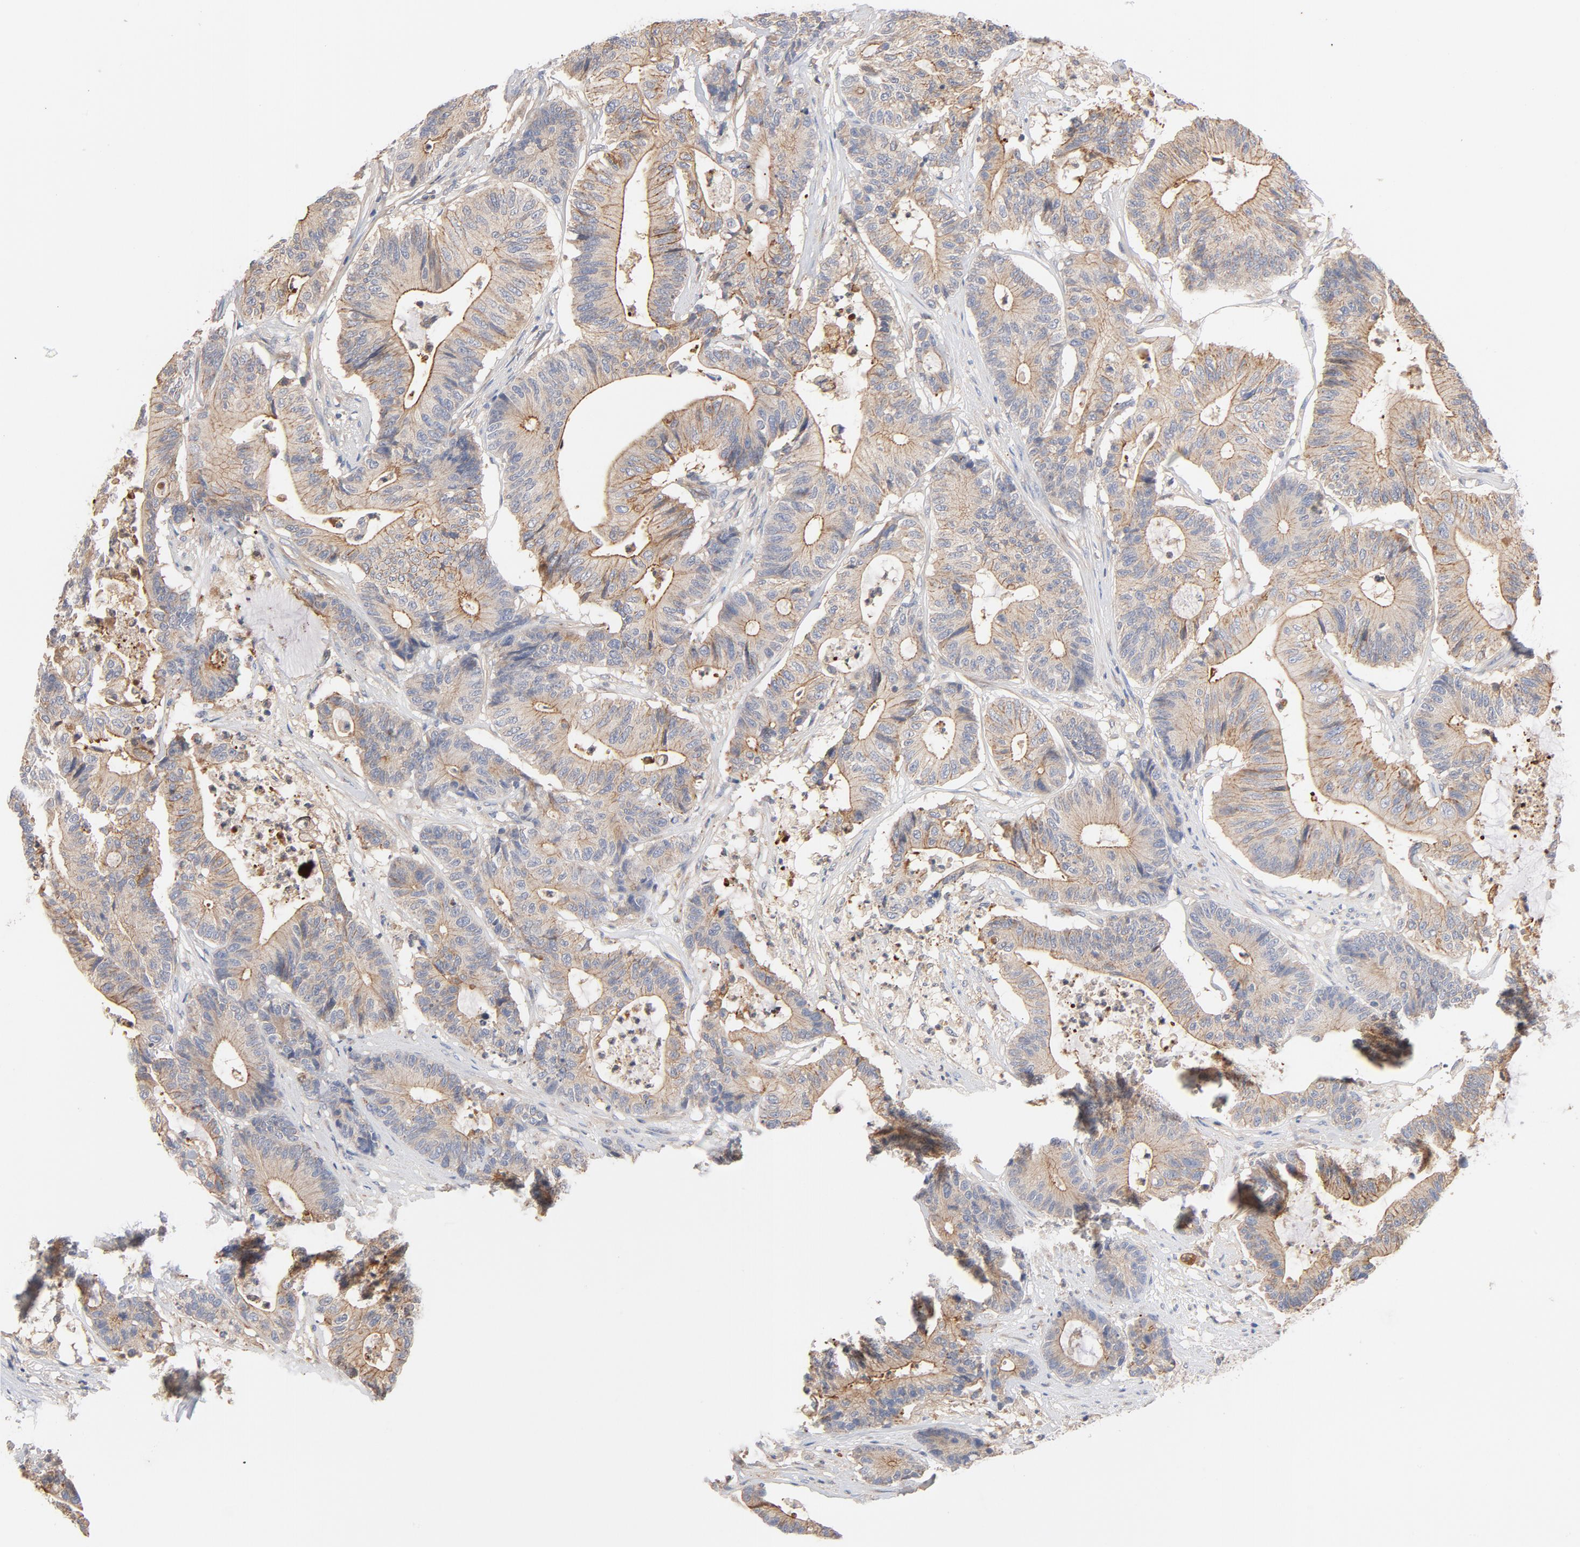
{"staining": {"intensity": "moderate", "quantity": ">75%", "location": "cytoplasmic/membranous"}, "tissue": "colorectal cancer", "cell_type": "Tumor cells", "image_type": "cancer", "snomed": [{"axis": "morphology", "description": "Adenocarcinoma, NOS"}, {"axis": "topography", "description": "Colon"}], "caption": "Immunohistochemical staining of colorectal cancer reveals moderate cytoplasmic/membranous protein positivity in approximately >75% of tumor cells.", "gene": "STRN3", "patient": {"sex": "female", "age": 84}}